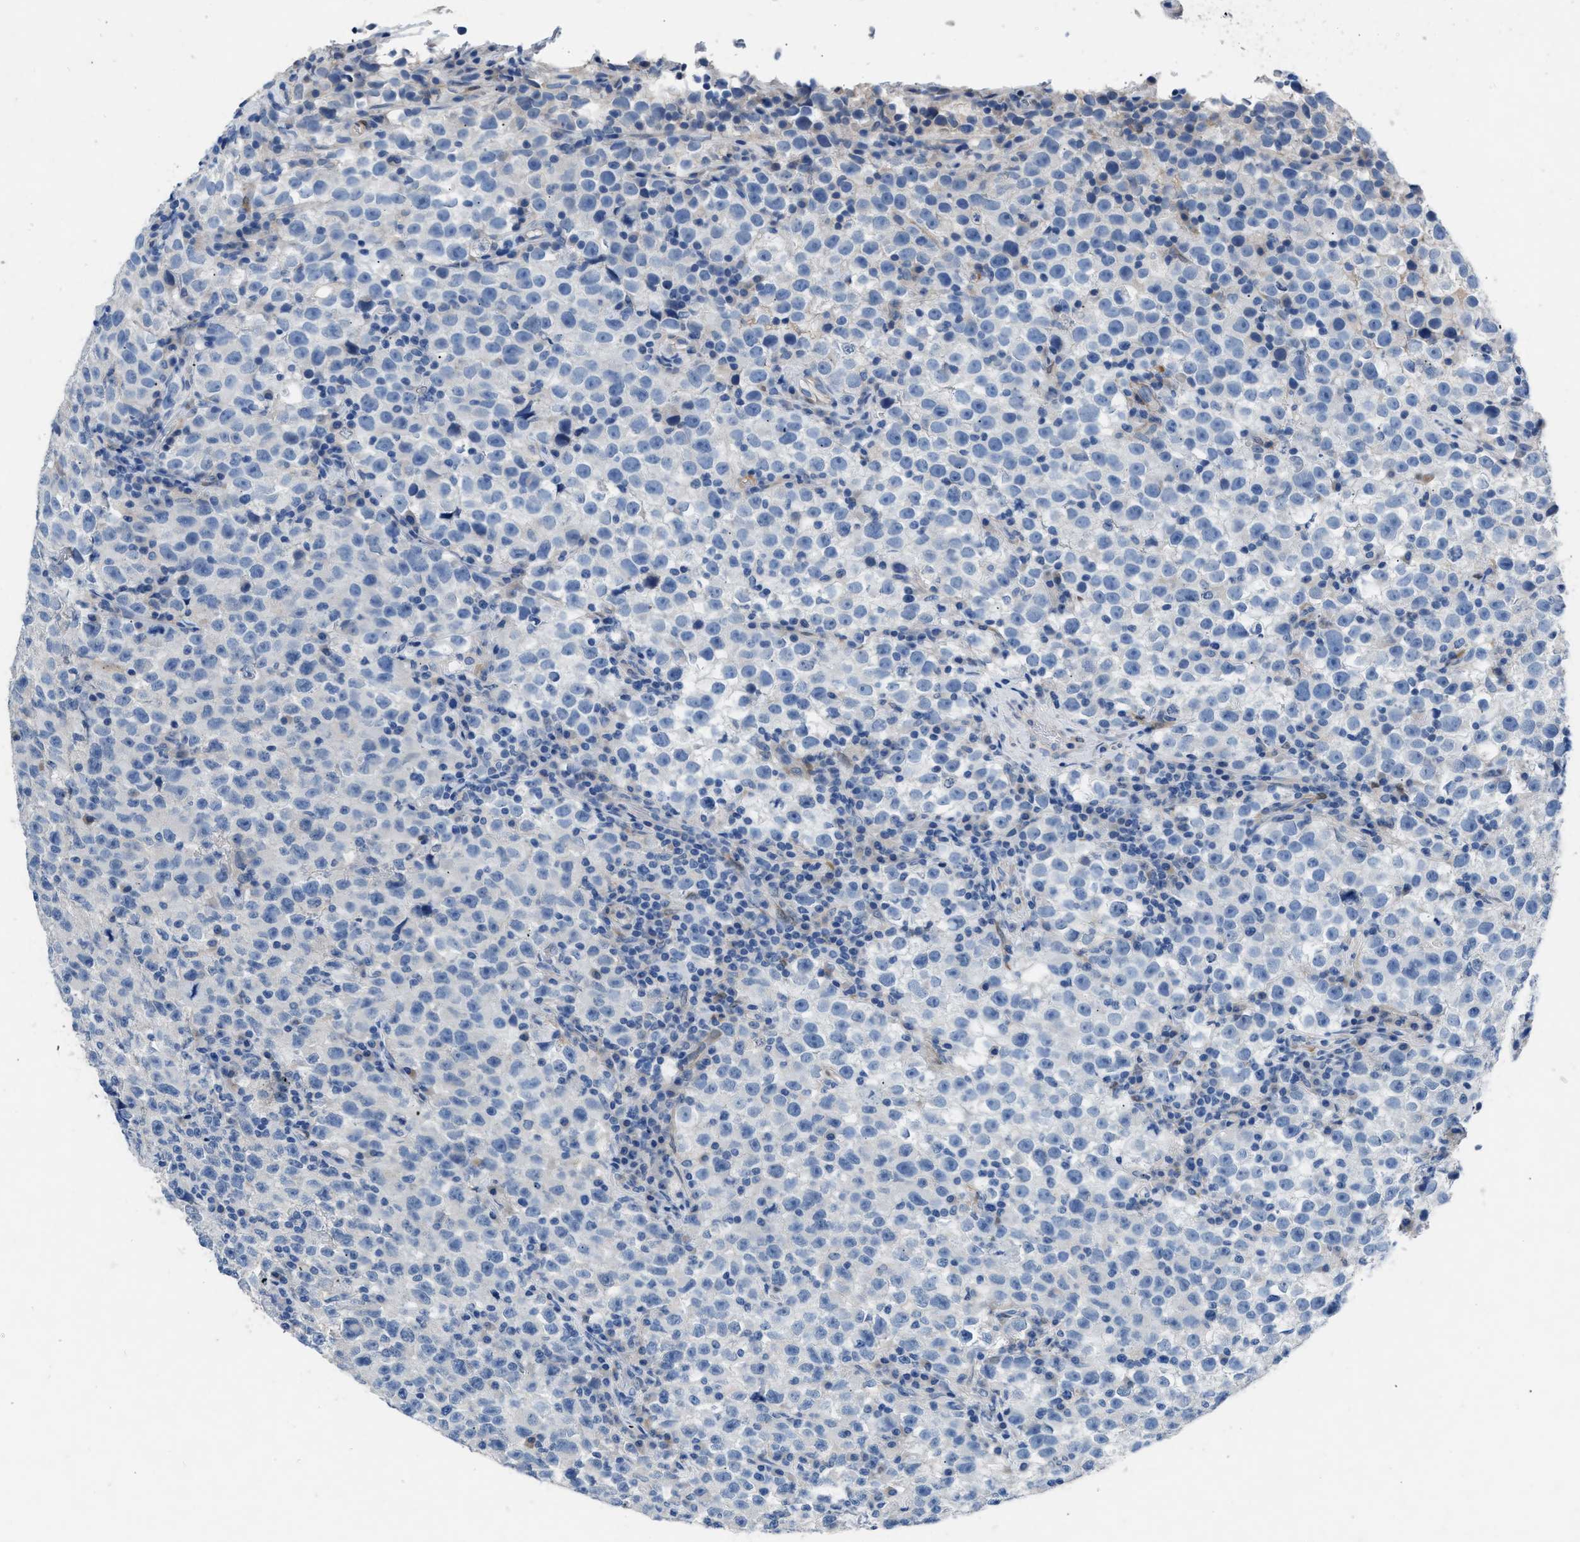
{"staining": {"intensity": "negative", "quantity": "none", "location": "none"}, "tissue": "testis cancer", "cell_type": "Tumor cells", "image_type": "cancer", "snomed": [{"axis": "morphology", "description": "Seminoma, NOS"}, {"axis": "topography", "description": "Testis"}], "caption": "High power microscopy micrograph of an immunohistochemistry image of testis seminoma, revealing no significant positivity in tumor cells.", "gene": "RBP1", "patient": {"sex": "male", "age": 22}}